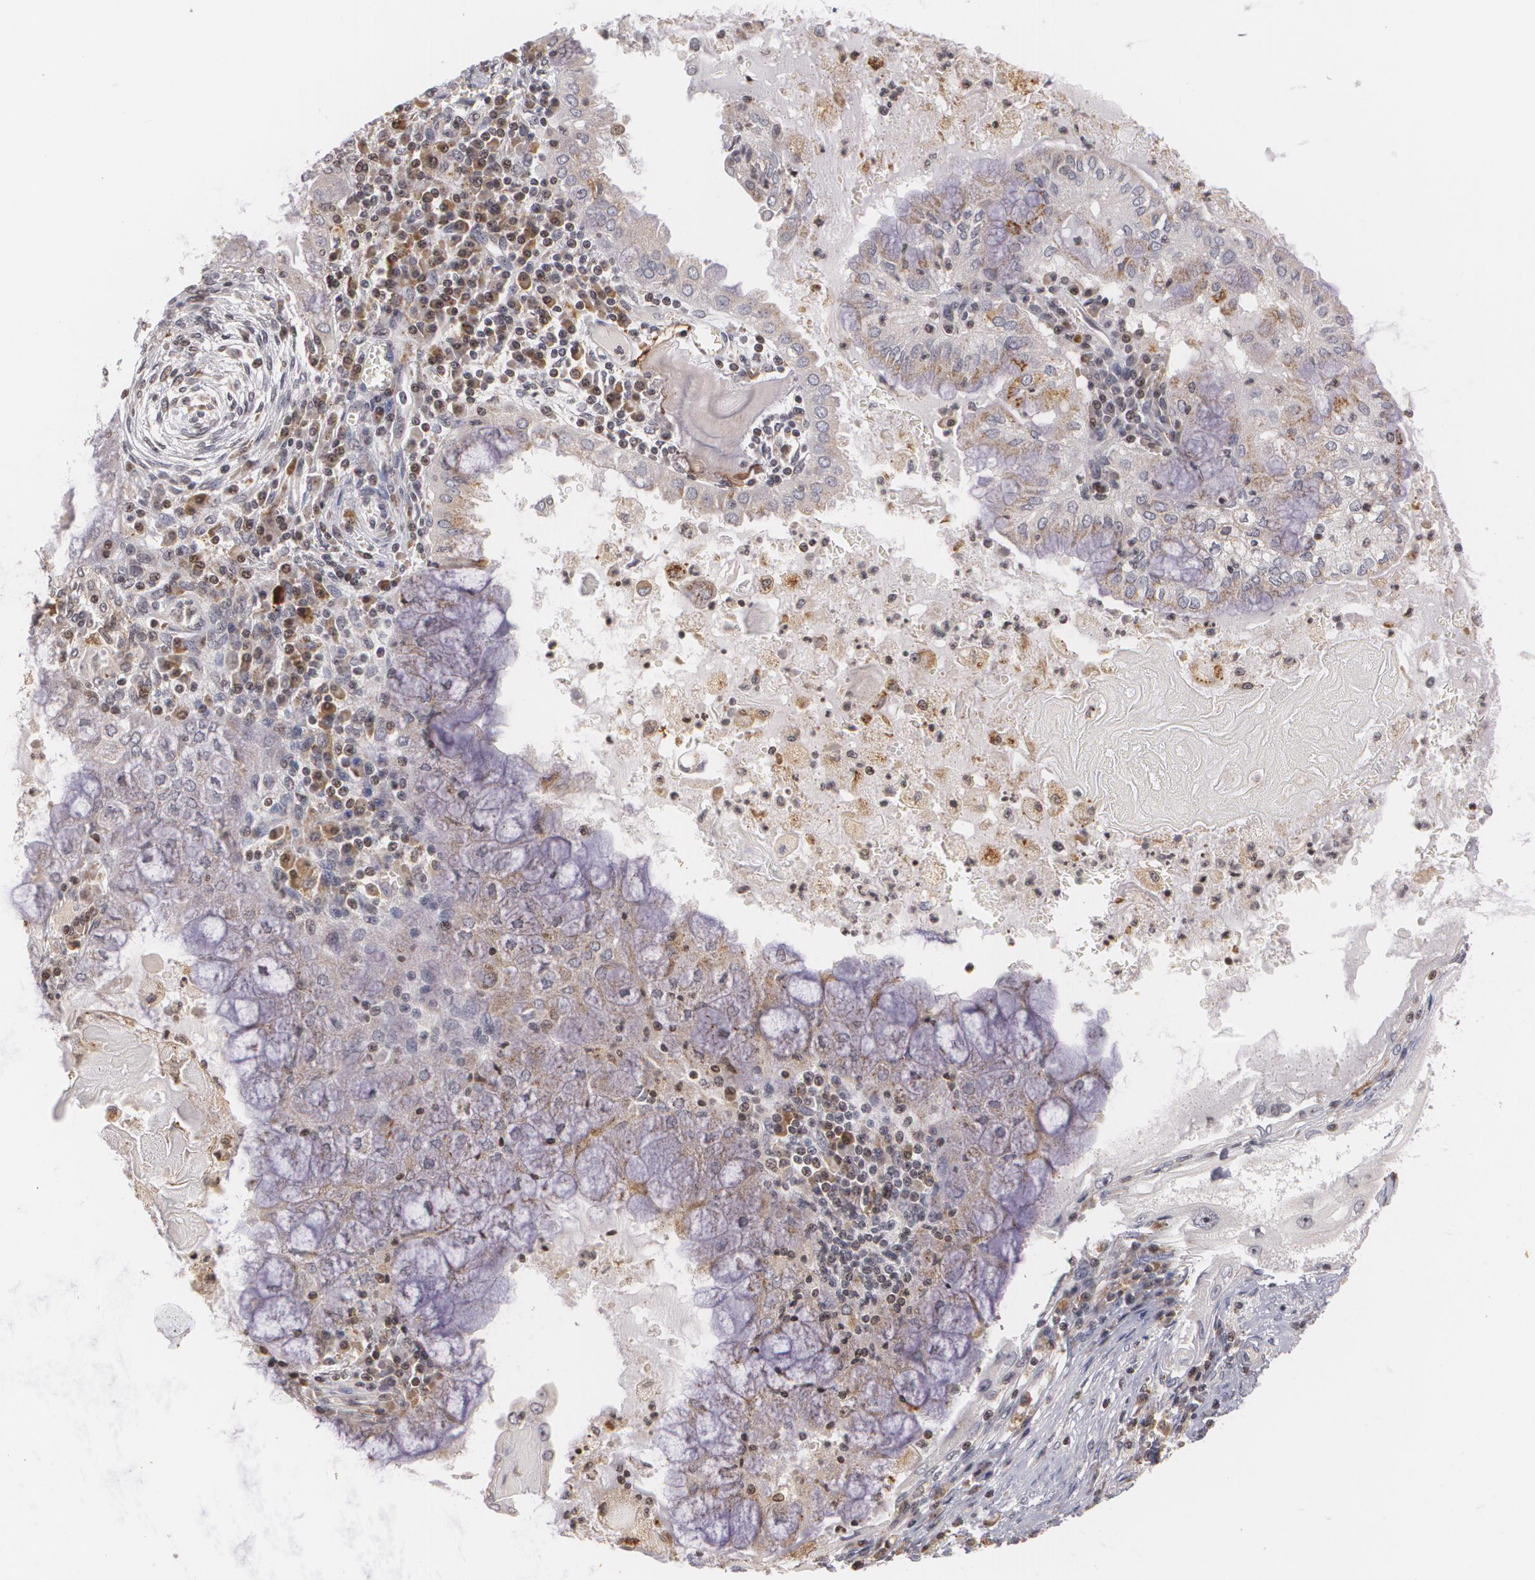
{"staining": {"intensity": "weak", "quantity": ">75%", "location": "cytoplasmic/membranous"}, "tissue": "endometrial cancer", "cell_type": "Tumor cells", "image_type": "cancer", "snomed": [{"axis": "morphology", "description": "Adenocarcinoma, NOS"}, {"axis": "topography", "description": "Endometrium"}], "caption": "Human endometrial cancer (adenocarcinoma) stained with a brown dye demonstrates weak cytoplasmic/membranous positive staining in about >75% of tumor cells.", "gene": "VAV3", "patient": {"sex": "female", "age": 79}}